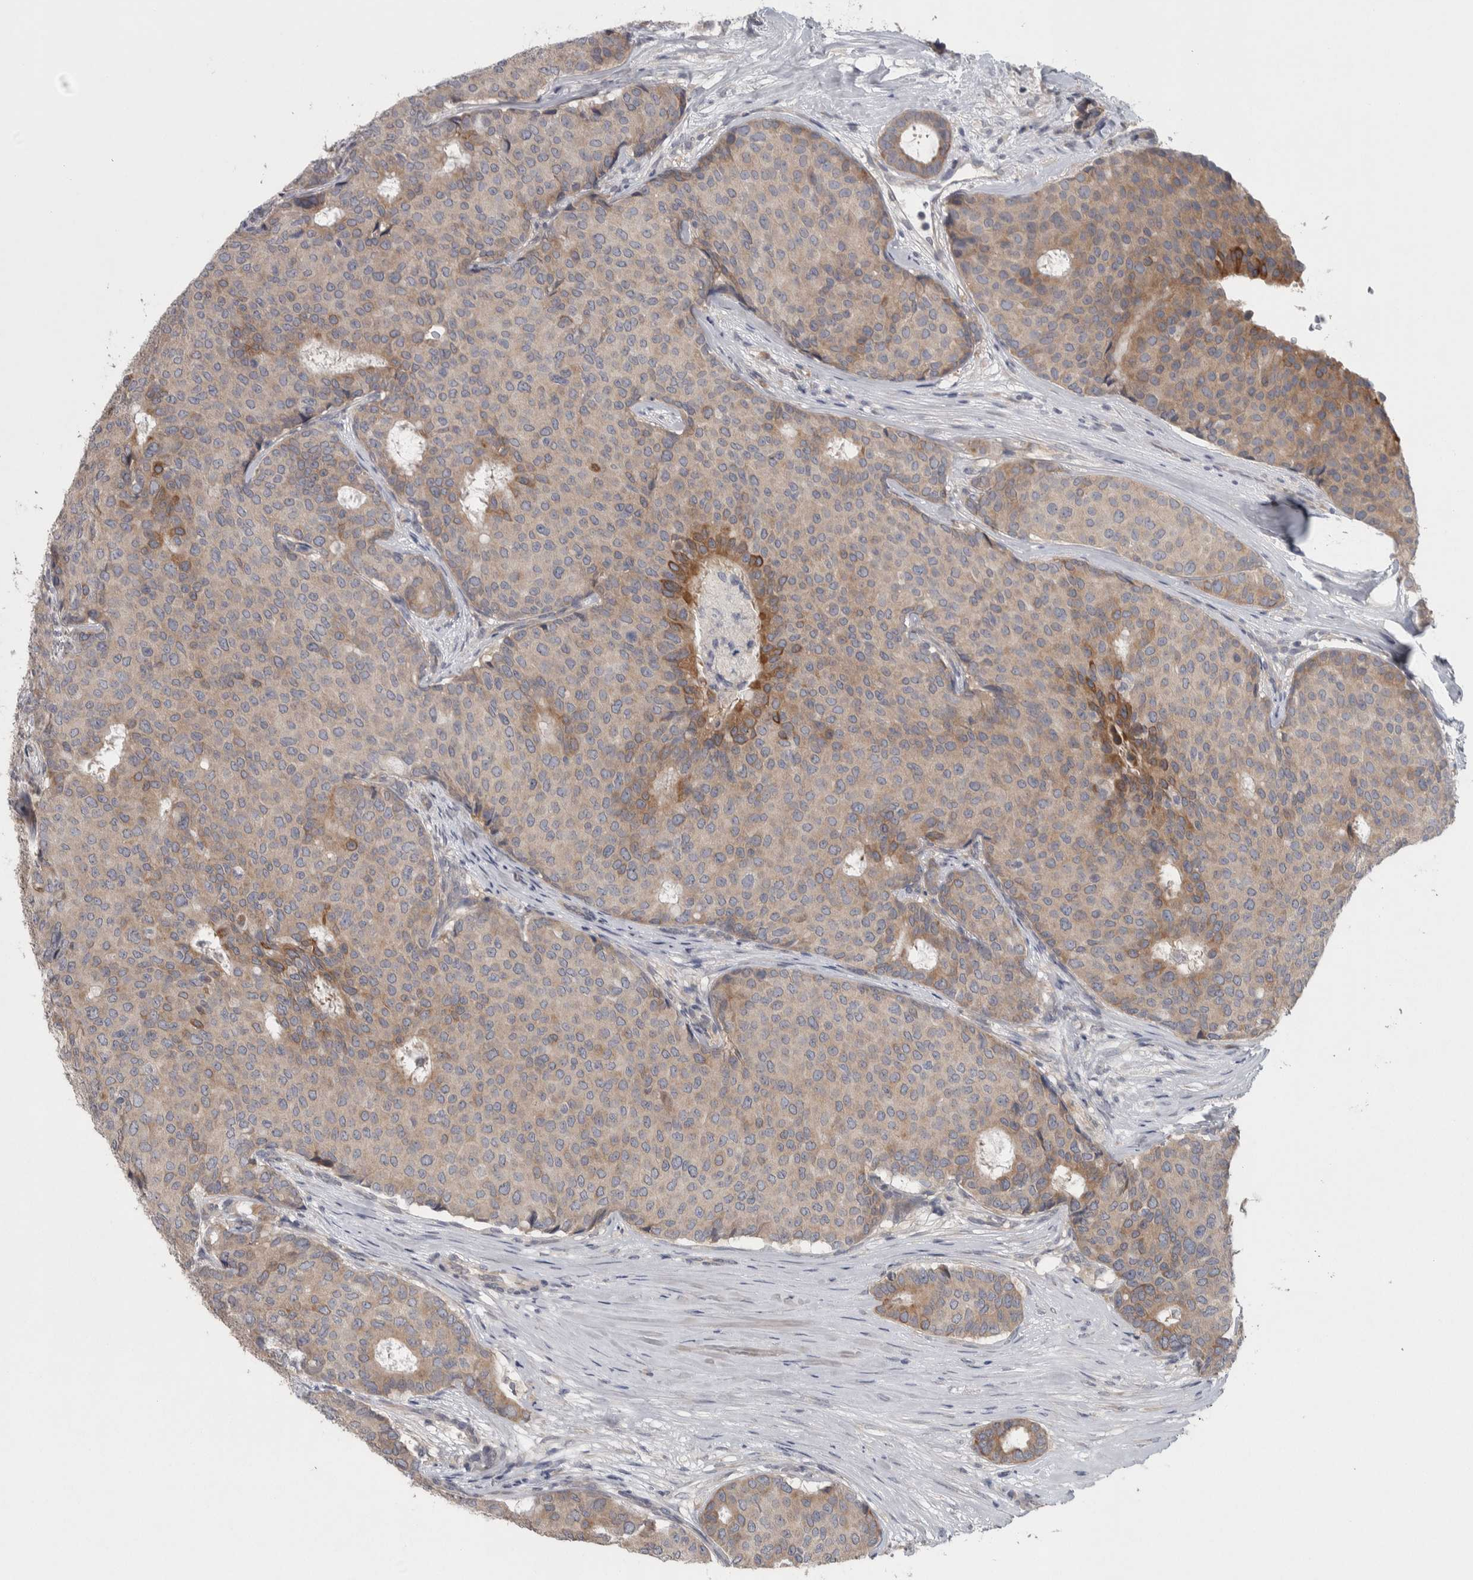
{"staining": {"intensity": "moderate", "quantity": "<25%", "location": "cytoplasmic/membranous"}, "tissue": "breast cancer", "cell_type": "Tumor cells", "image_type": "cancer", "snomed": [{"axis": "morphology", "description": "Duct carcinoma"}, {"axis": "topography", "description": "Breast"}], "caption": "Protein staining reveals moderate cytoplasmic/membranous expression in about <25% of tumor cells in infiltrating ductal carcinoma (breast). (DAB IHC, brown staining for protein, blue staining for nuclei).", "gene": "SRP68", "patient": {"sex": "female", "age": 75}}